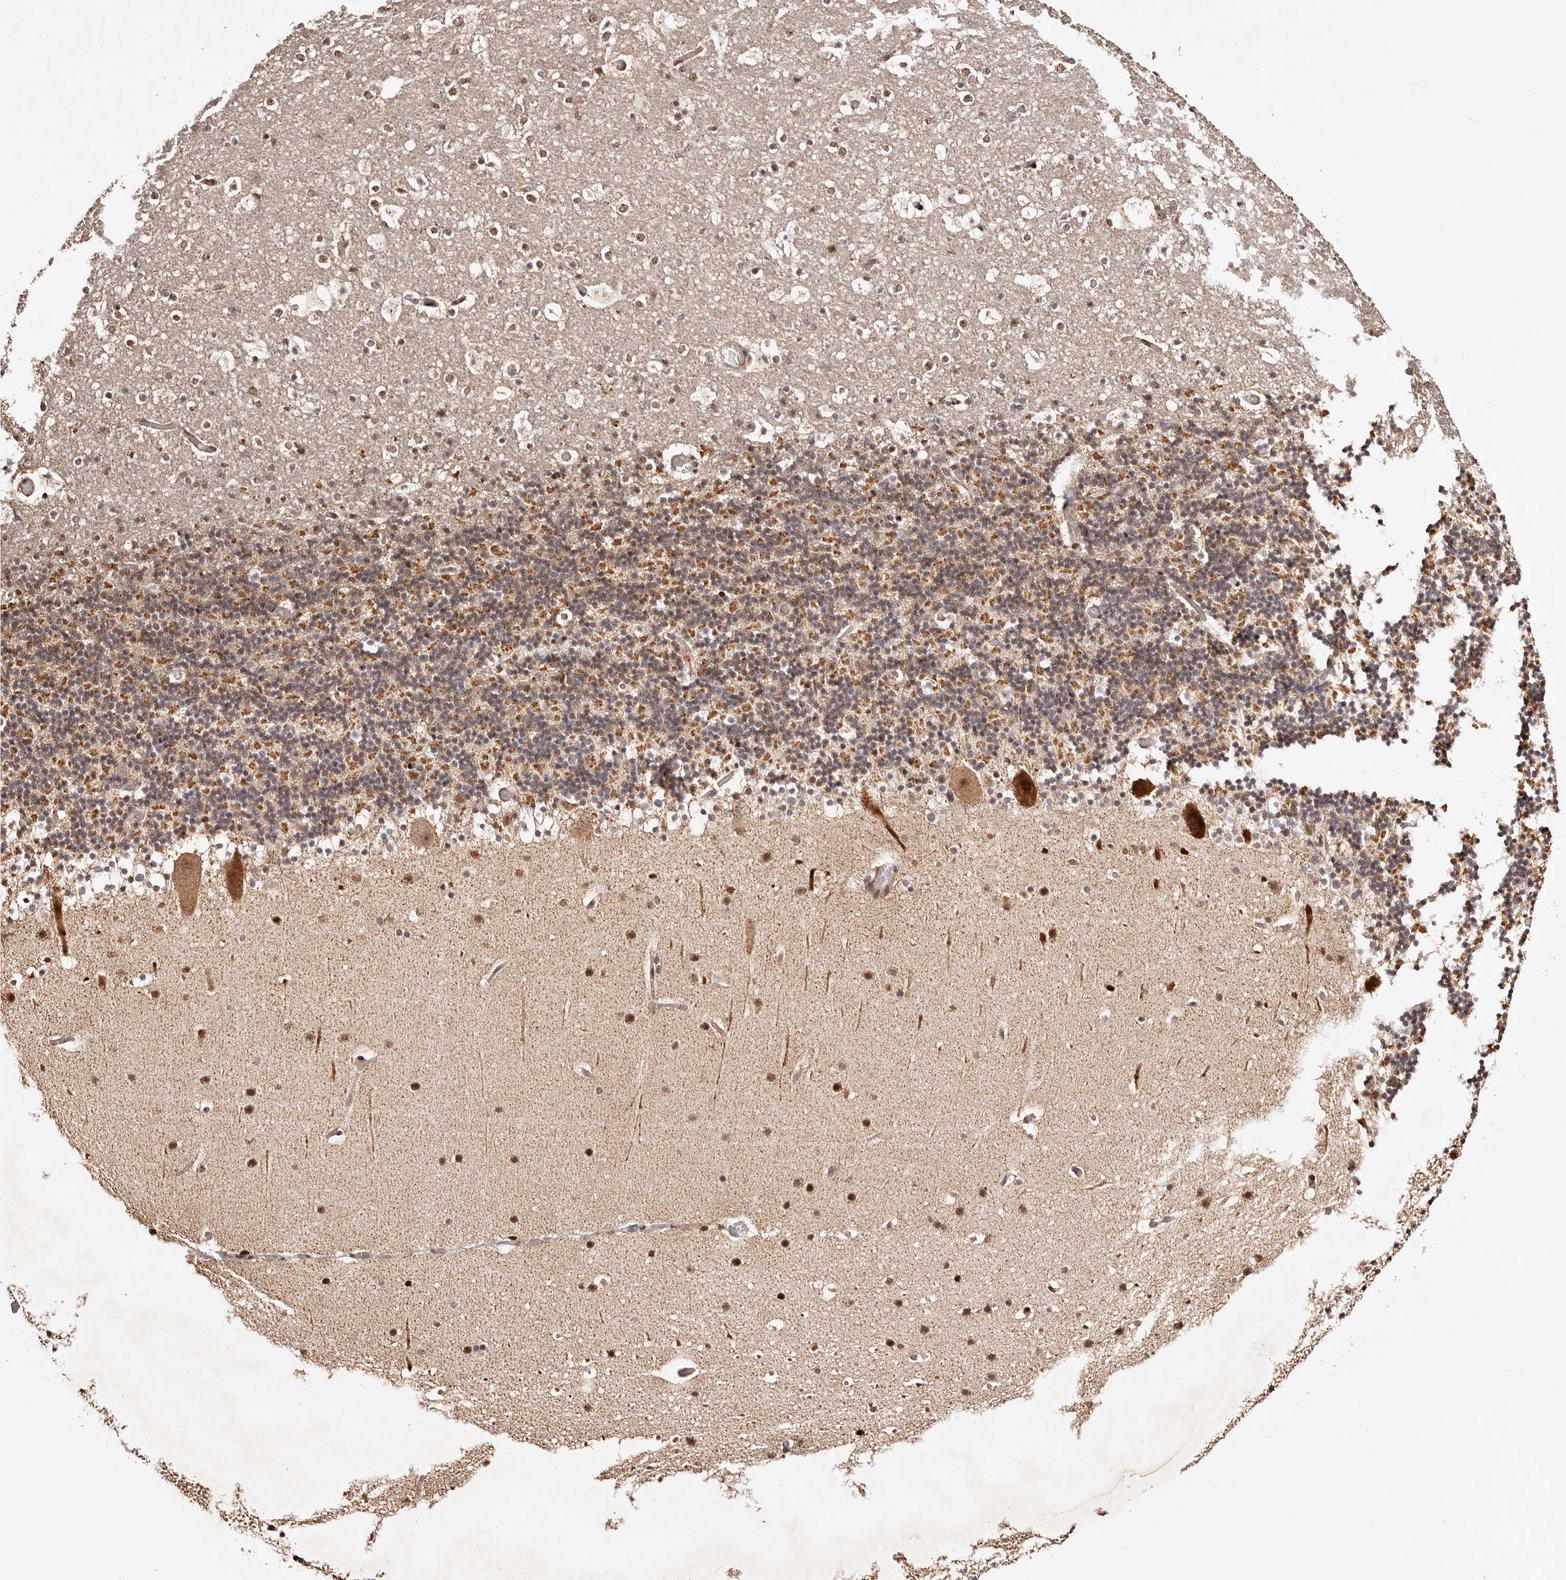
{"staining": {"intensity": "weak", "quantity": "25%-75%", "location": "cytoplasmic/membranous,nuclear"}, "tissue": "cerebellum", "cell_type": "Cells in granular layer", "image_type": "normal", "snomed": [{"axis": "morphology", "description": "Normal tissue, NOS"}, {"axis": "topography", "description": "Cerebellum"}], "caption": "Cells in granular layer exhibit low levels of weak cytoplasmic/membranous,nuclear staining in approximately 25%-75% of cells in unremarkable human cerebellum. (Brightfield microscopy of DAB IHC at high magnification).", "gene": "HIVEP3", "patient": {"sex": "male", "age": 57}}